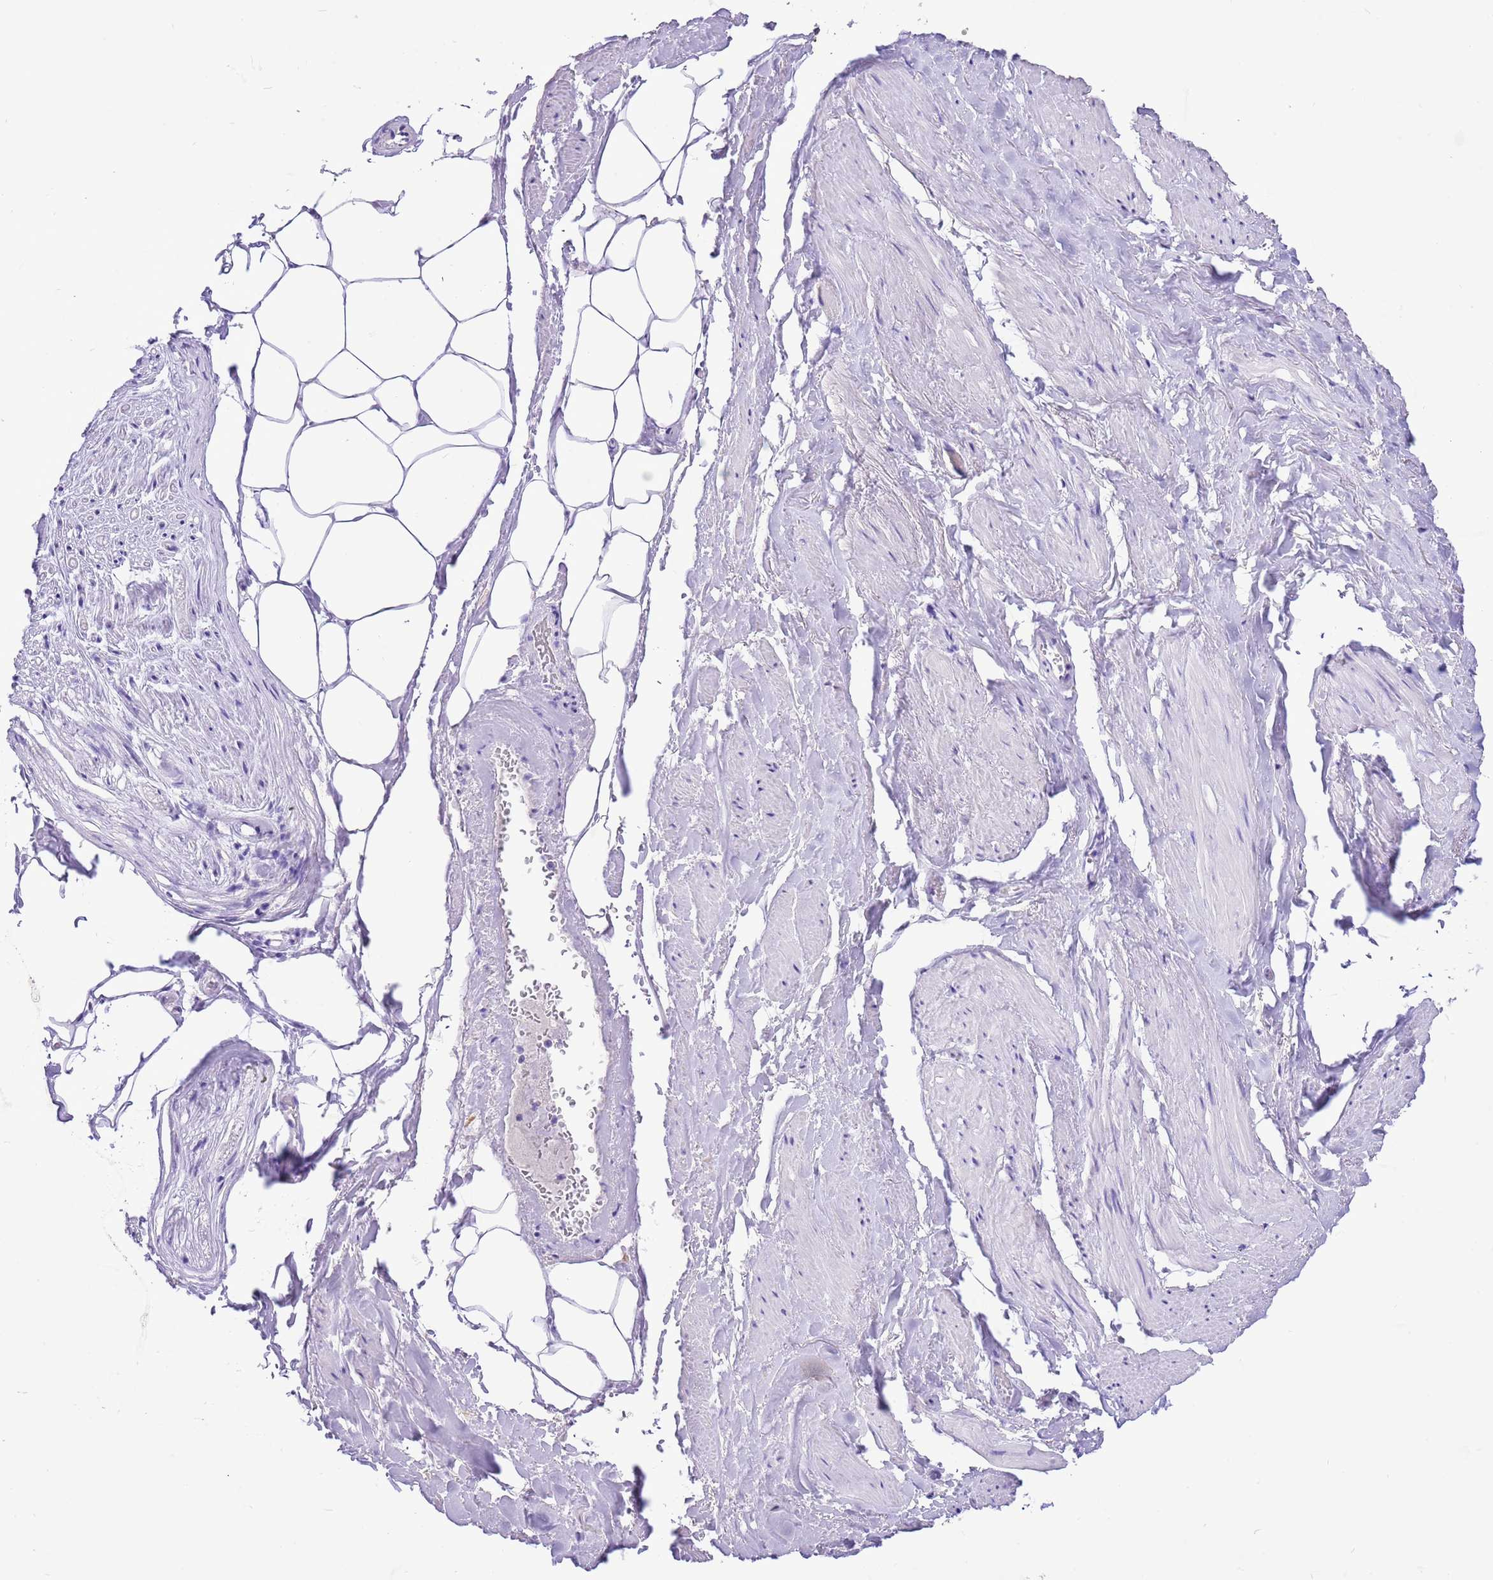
{"staining": {"intensity": "negative", "quantity": "none", "location": "none"}, "tissue": "adipose tissue", "cell_type": "Adipocytes", "image_type": "normal", "snomed": [{"axis": "morphology", "description": "Normal tissue, NOS"}, {"axis": "morphology", "description": "Adenocarcinoma, Low grade"}, {"axis": "topography", "description": "Prostate"}, {"axis": "topography", "description": "Peripheral nerve tissue"}], "caption": "A high-resolution photomicrograph shows immunohistochemistry (IHC) staining of normal adipose tissue, which shows no significant staining in adipocytes.", "gene": "R3HDM4", "patient": {"sex": "male", "age": 63}}